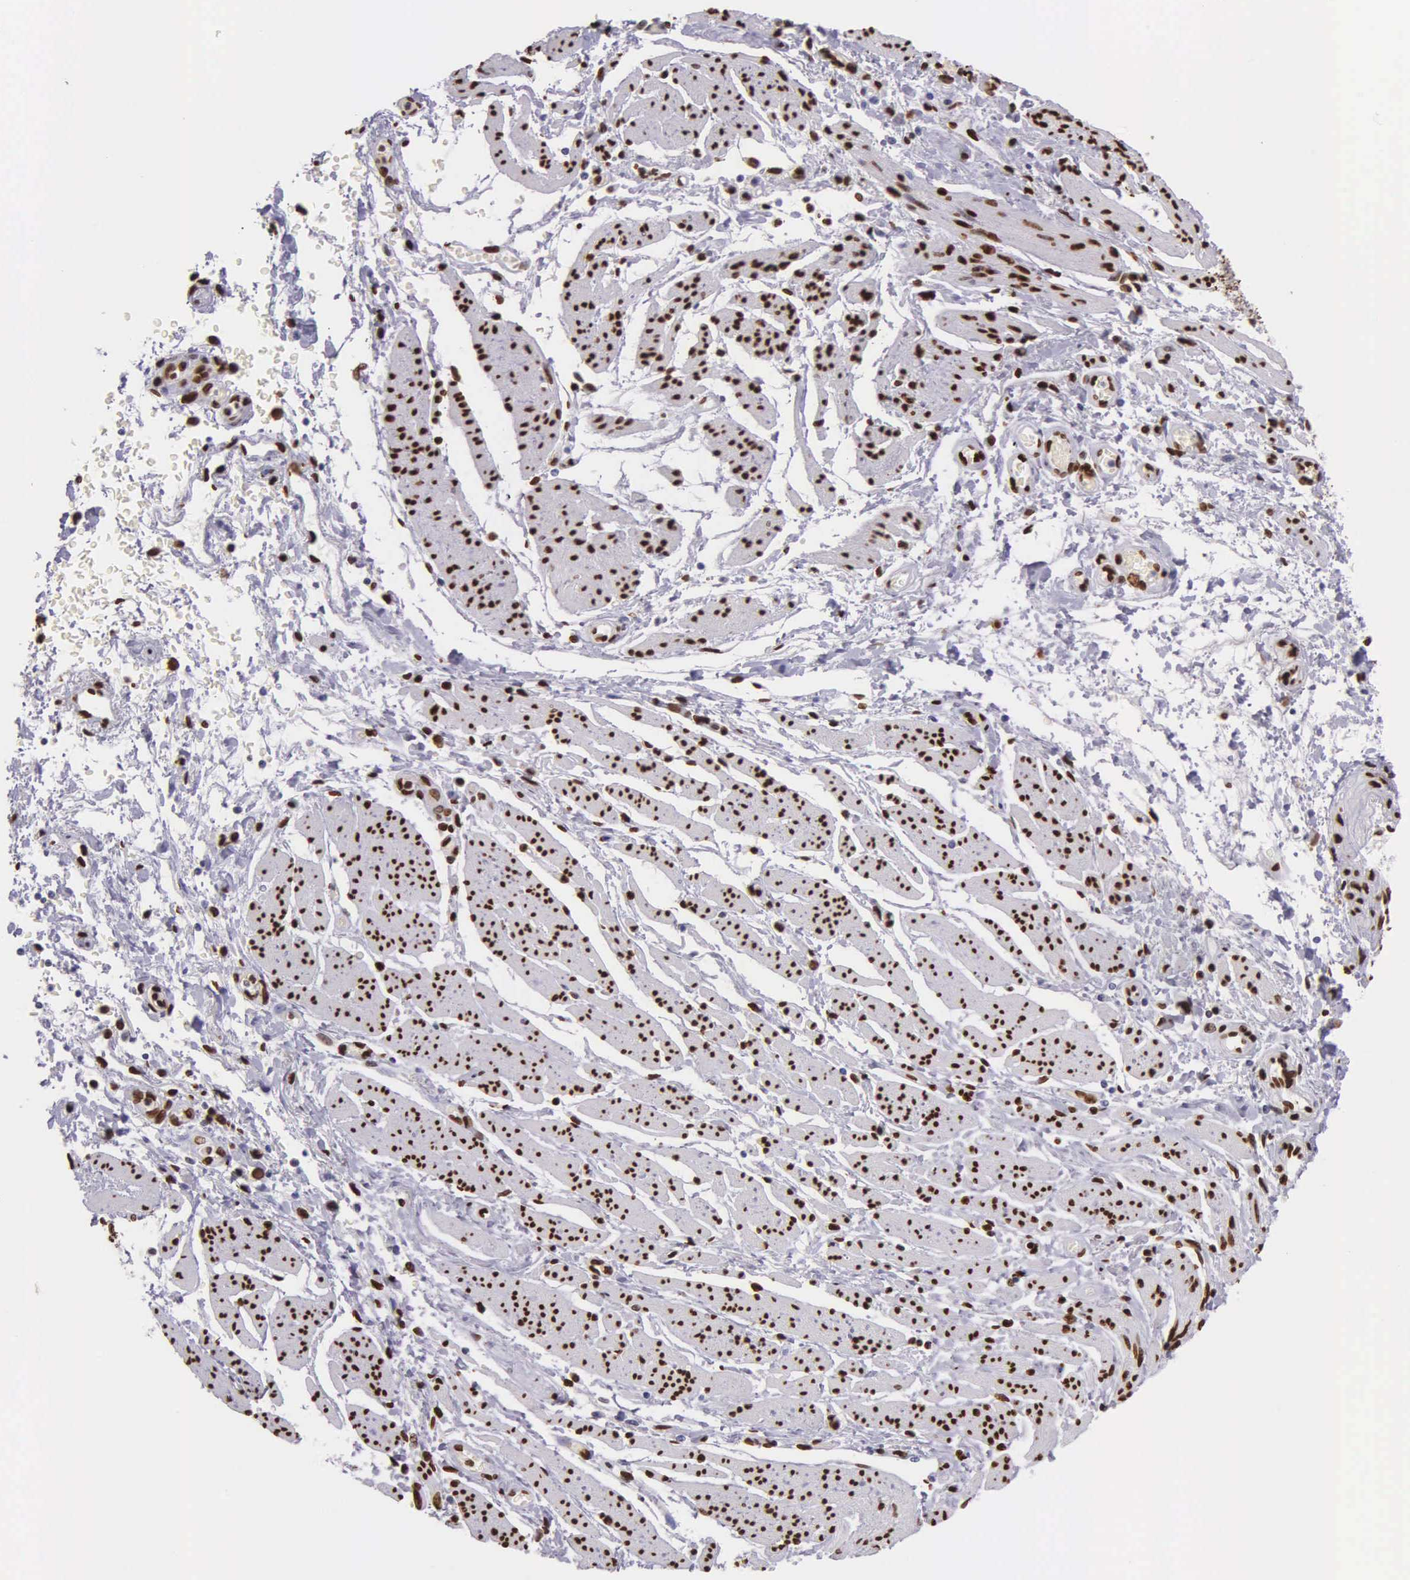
{"staining": {"intensity": "strong", "quantity": "25%-75%", "location": "nuclear"}, "tissue": "stomach cancer", "cell_type": "Tumor cells", "image_type": "cancer", "snomed": [{"axis": "morphology", "description": "Adenocarcinoma, NOS"}, {"axis": "topography", "description": "Stomach"}], "caption": "A micrograph showing strong nuclear expression in approximately 25%-75% of tumor cells in stomach adenocarcinoma, as visualized by brown immunohistochemical staining.", "gene": "H1-0", "patient": {"sex": "female", "age": 76}}